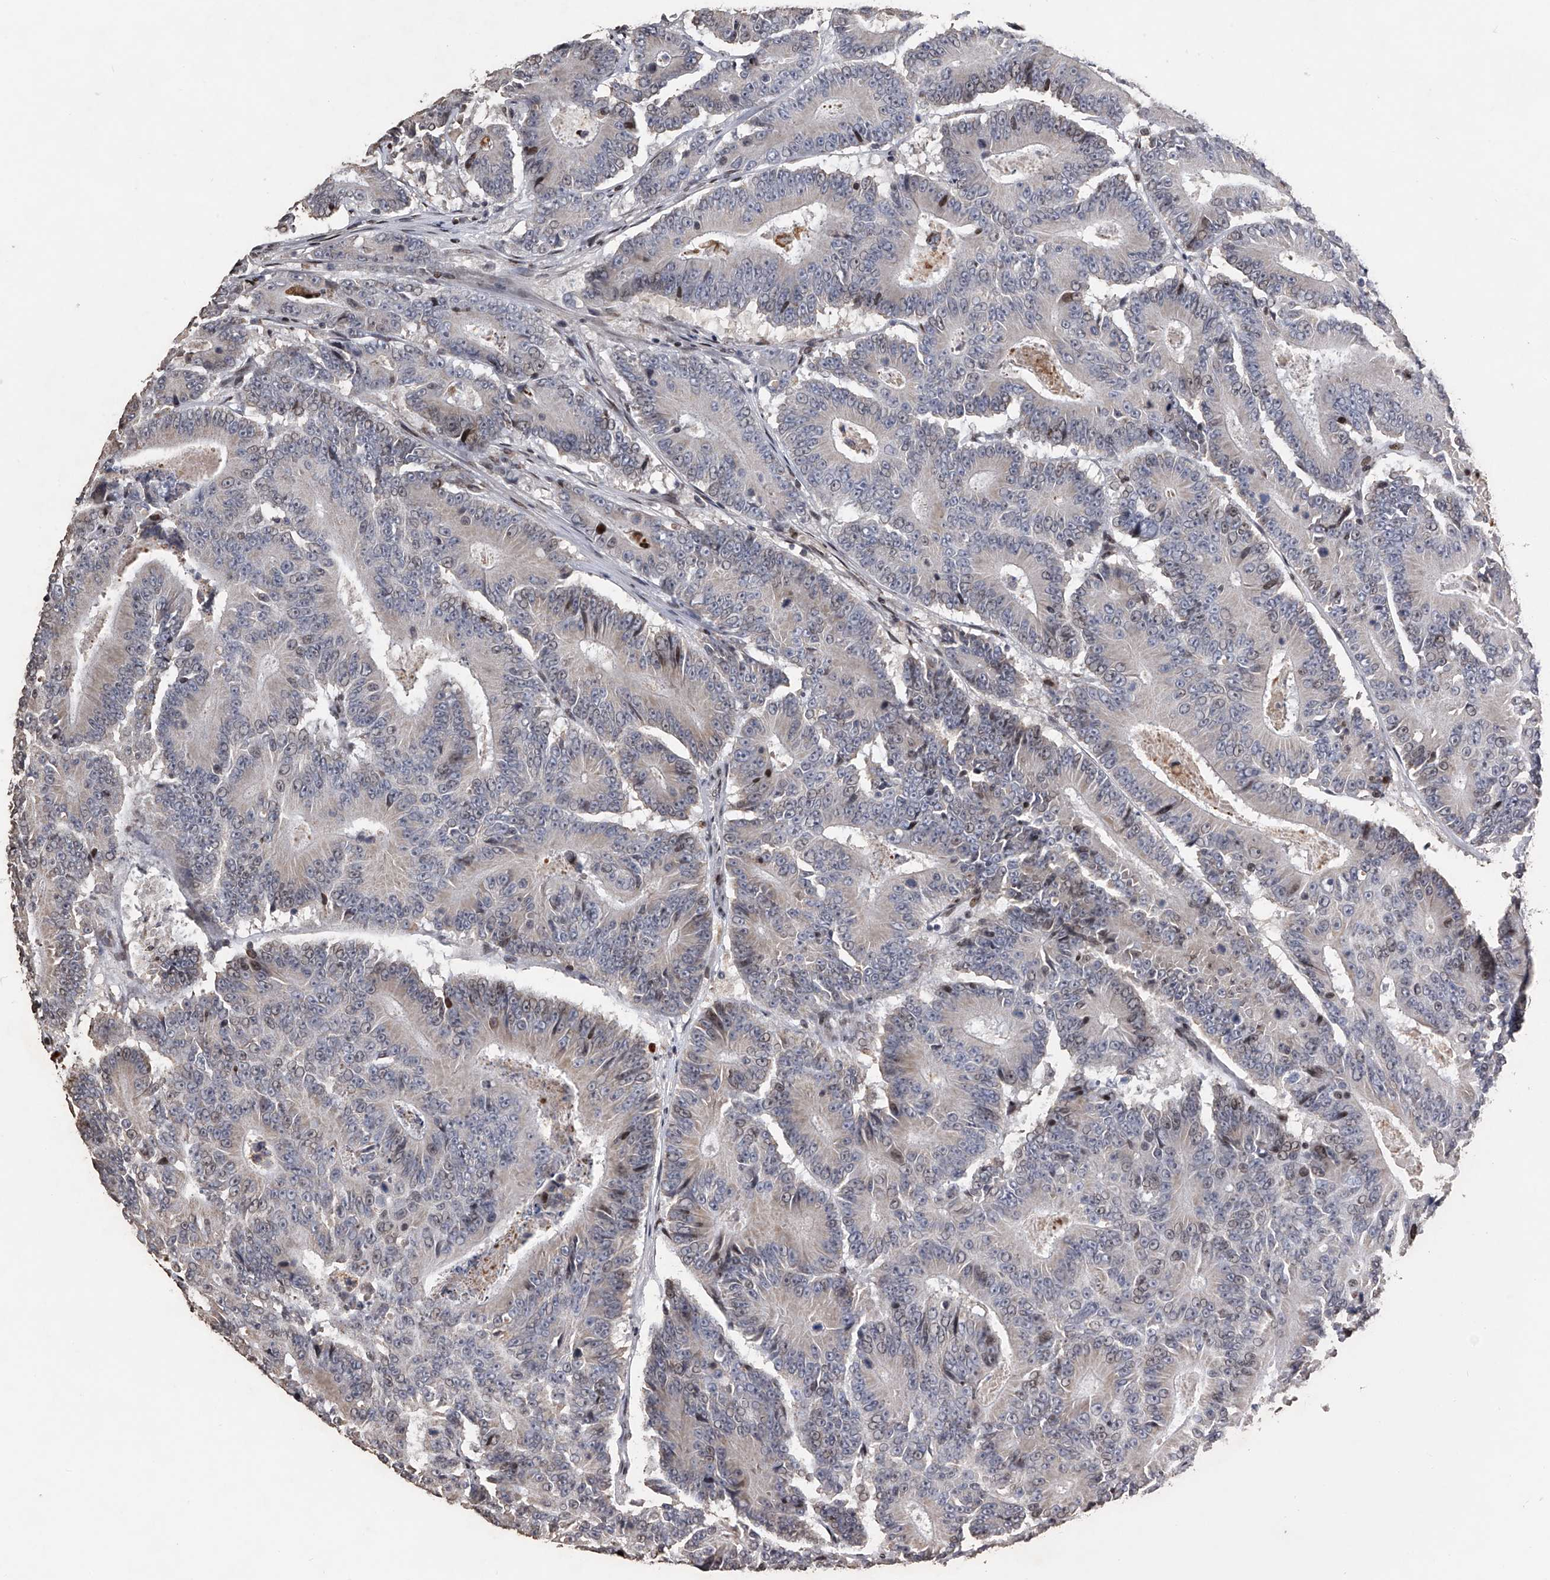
{"staining": {"intensity": "negative", "quantity": "none", "location": "none"}, "tissue": "colorectal cancer", "cell_type": "Tumor cells", "image_type": "cancer", "snomed": [{"axis": "morphology", "description": "Adenocarcinoma, NOS"}, {"axis": "topography", "description": "Colon"}], "caption": "The immunohistochemistry image has no significant expression in tumor cells of colorectal adenocarcinoma tissue. (DAB (3,3'-diaminobenzidine) immunohistochemistry (IHC) visualized using brightfield microscopy, high magnification).", "gene": "RWDD2A", "patient": {"sex": "male", "age": 83}}